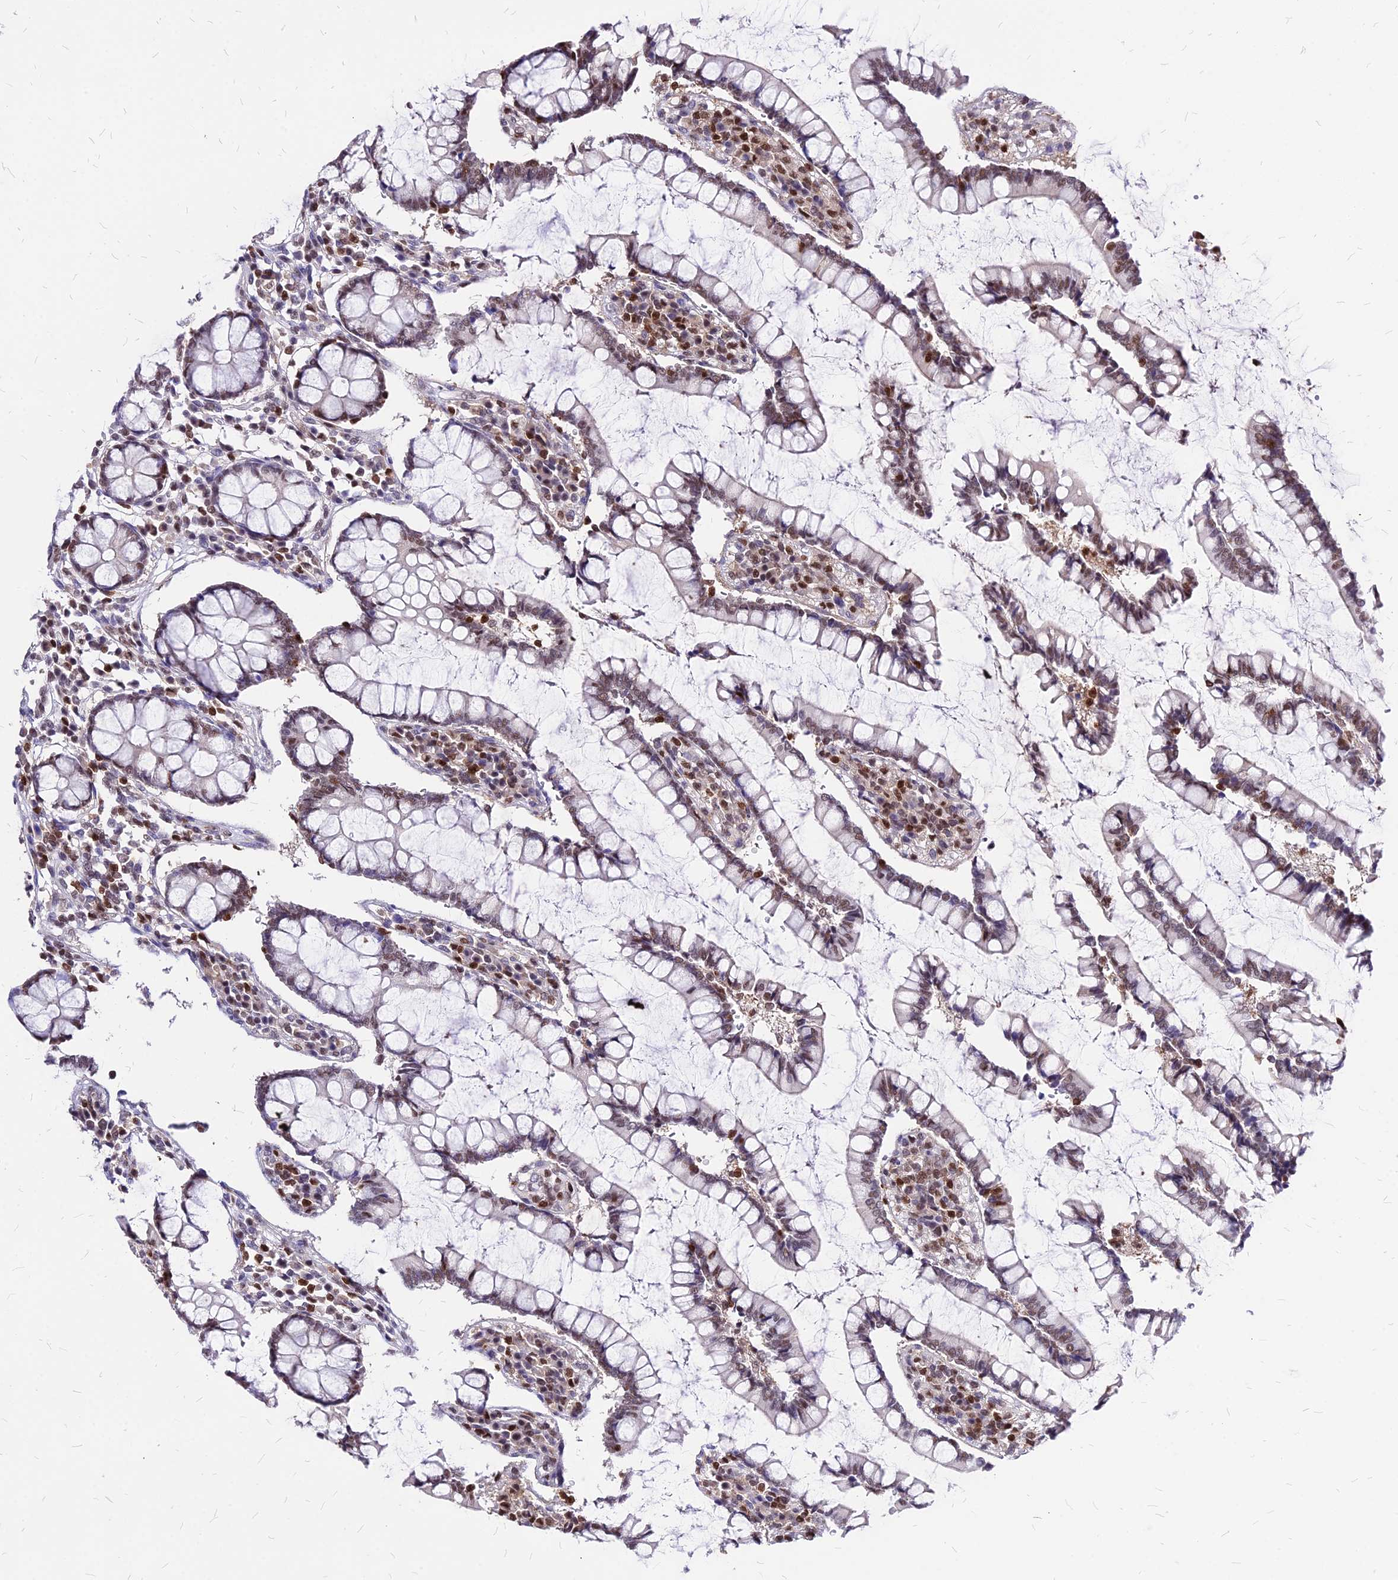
{"staining": {"intensity": "moderate", "quantity": ">75%", "location": "nuclear"}, "tissue": "colon", "cell_type": "Endothelial cells", "image_type": "normal", "snomed": [{"axis": "morphology", "description": "Normal tissue, NOS"}, {"axis": "topography", "description": "Colon"}], "caption": "Immunohistochemistry (IHC) image of normal colon stained for a protein (brown), which reveals medium levels of moderate nuclear staining in about >75% of endothelial cells.", "gene": "PAXX", "patient": {"sex": "female", "age": 79}}